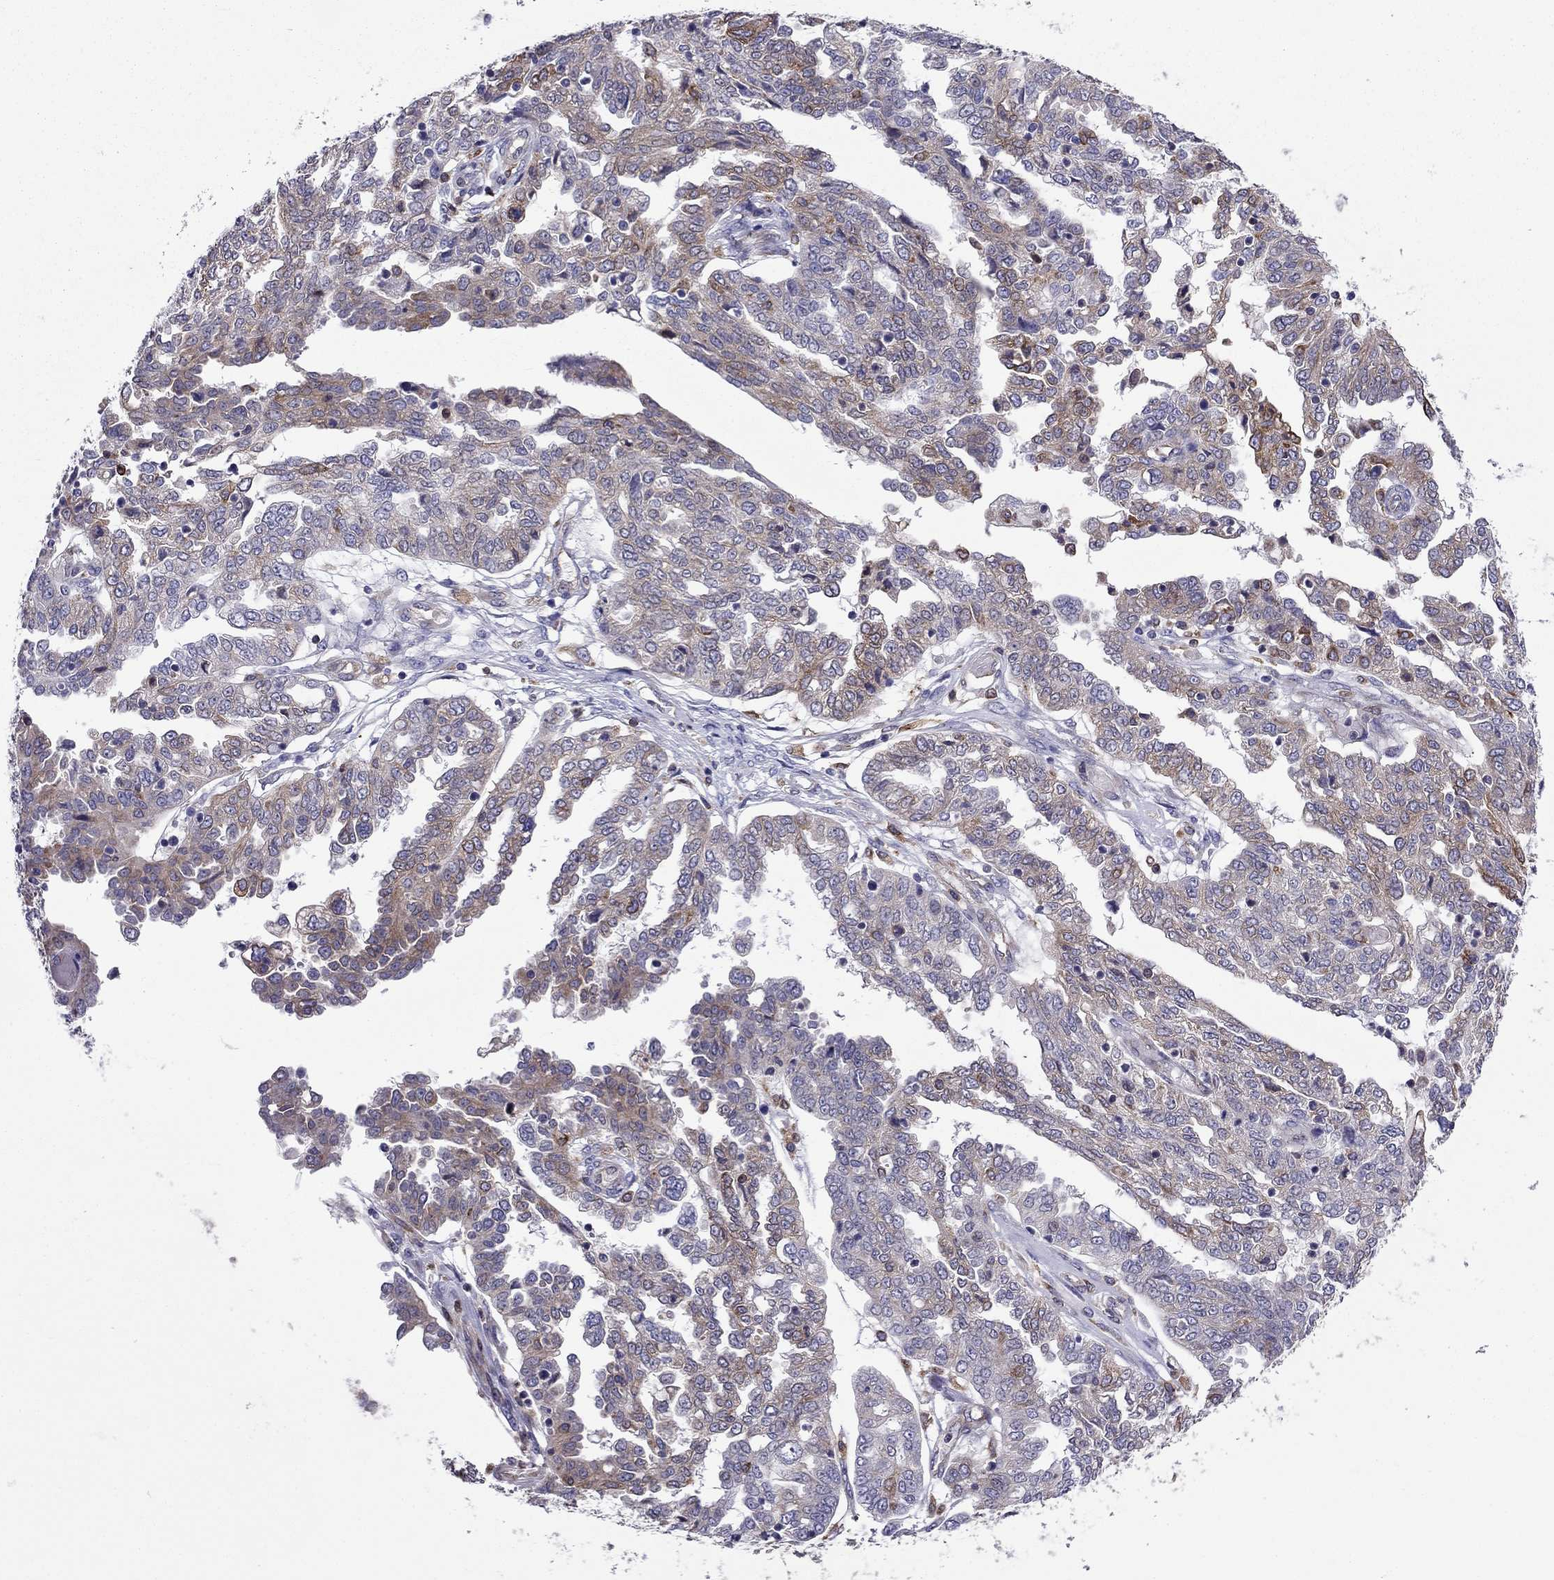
{"staining": {"intensity": "weak", "quantity": "<25%", "location": "cytoplasmic/membranous"}, "tissue": "ovarian cancer", "cell_type": "Tumor cells", "image_type": "cancer", "snomed": [{"axis": "morphology", "description": "Cystadenocarcinoma, serous, NOS"}, {"axis": "topography", "description": "Ovary"}], "caption": "Tumor cells are negative for protein expression in human ovarian cancer.", "gene": "GNAL", "patient": {"sex": "female", "age": 67}}